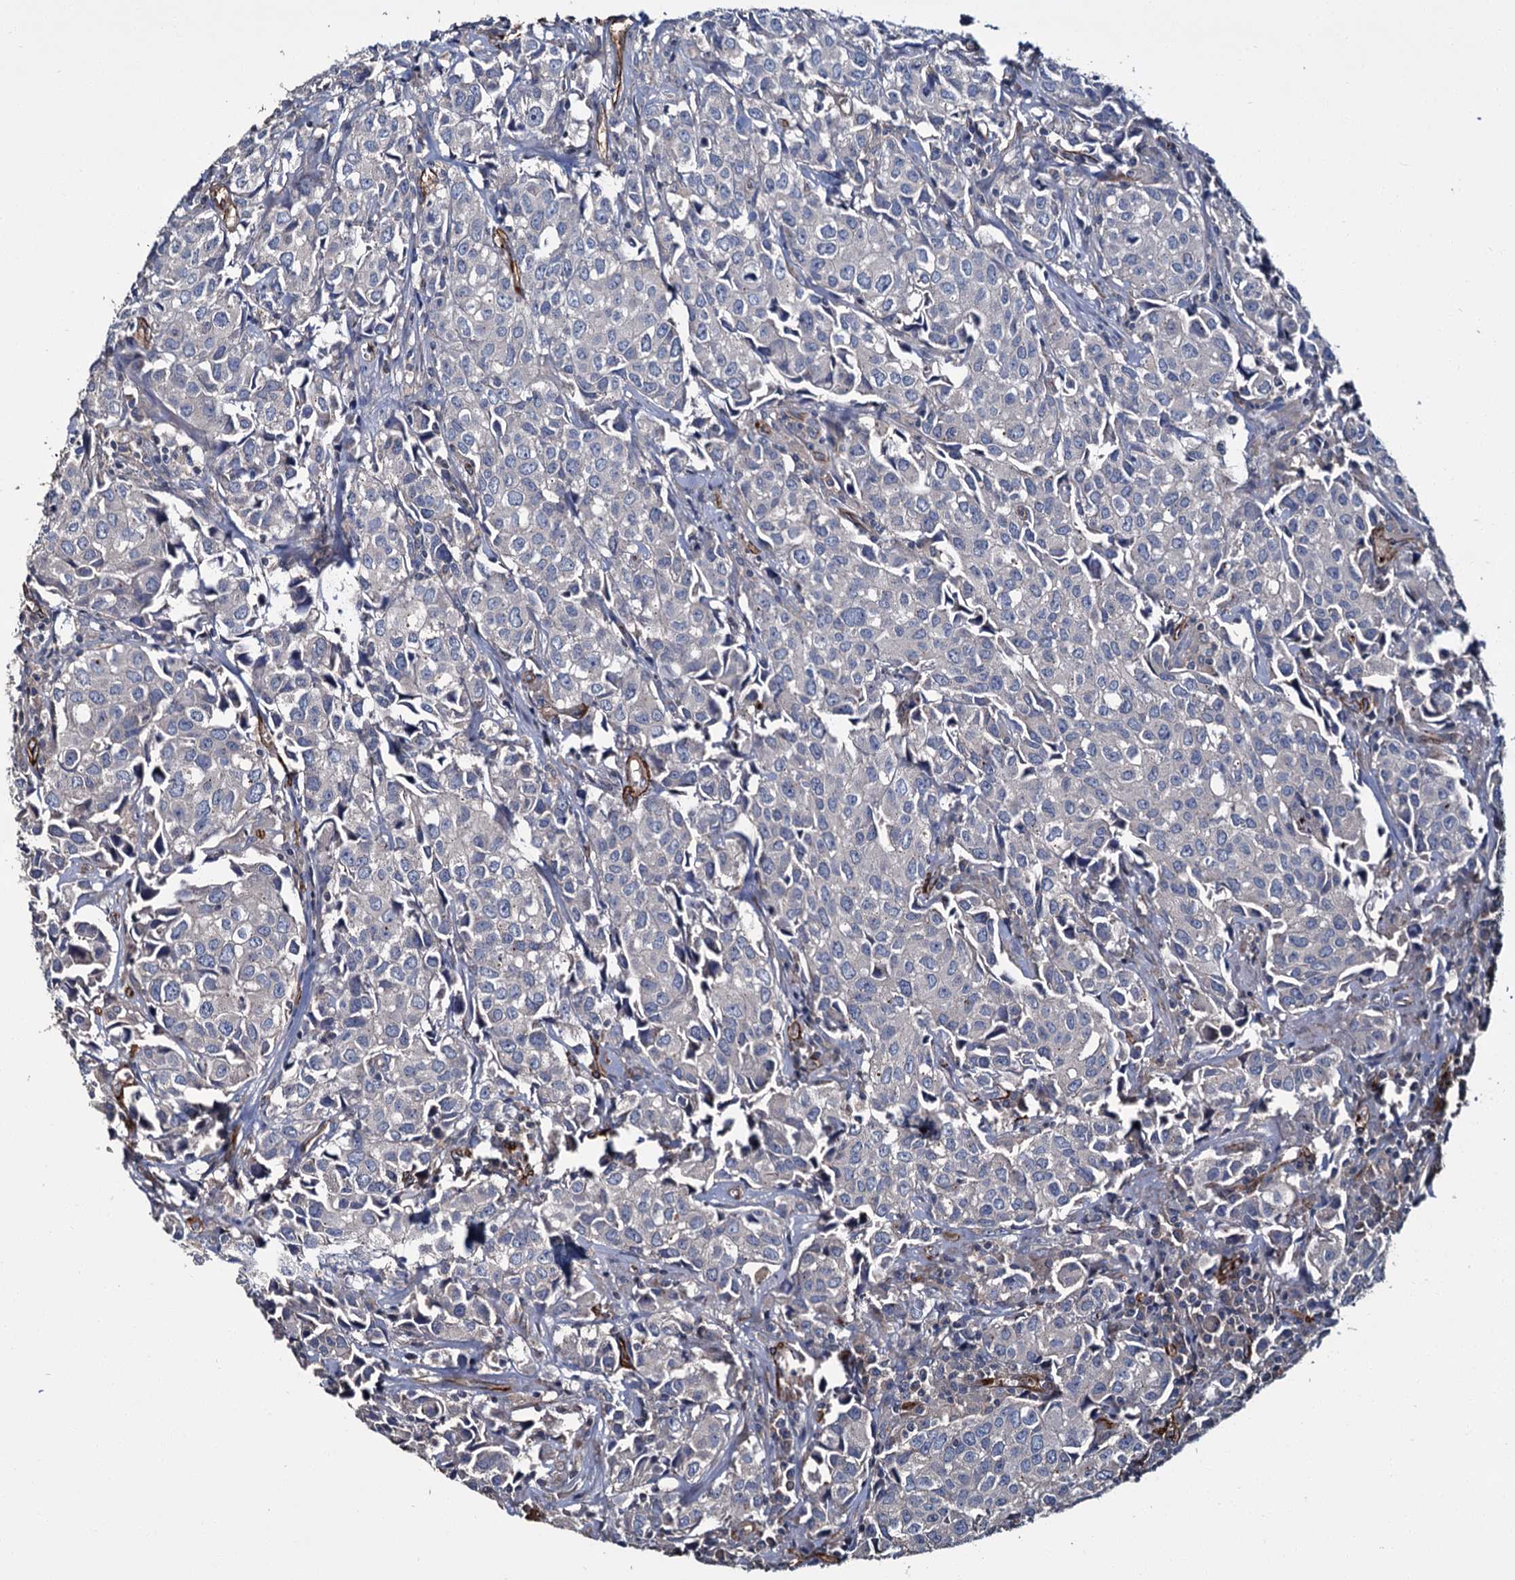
{"staining": {"intensity": "weak", "quantity": "<25%", "location": "cytoplasmic/membranous"}, "tissue": "urothelial cancer", "cell_type": "Tumor cells", "image_type": "cancer", "snomed": [{"axis": "morphology", "description": "Urothelial carcinoma, High grade"}, {"axis": "topography", "description": "Urinary bladder"}], "caption": "IHC of urothelial cancer reveals no positivity in tumor cells.", "gene": "CACNA1C", "patient": {"sex": "female", "age": 75}}